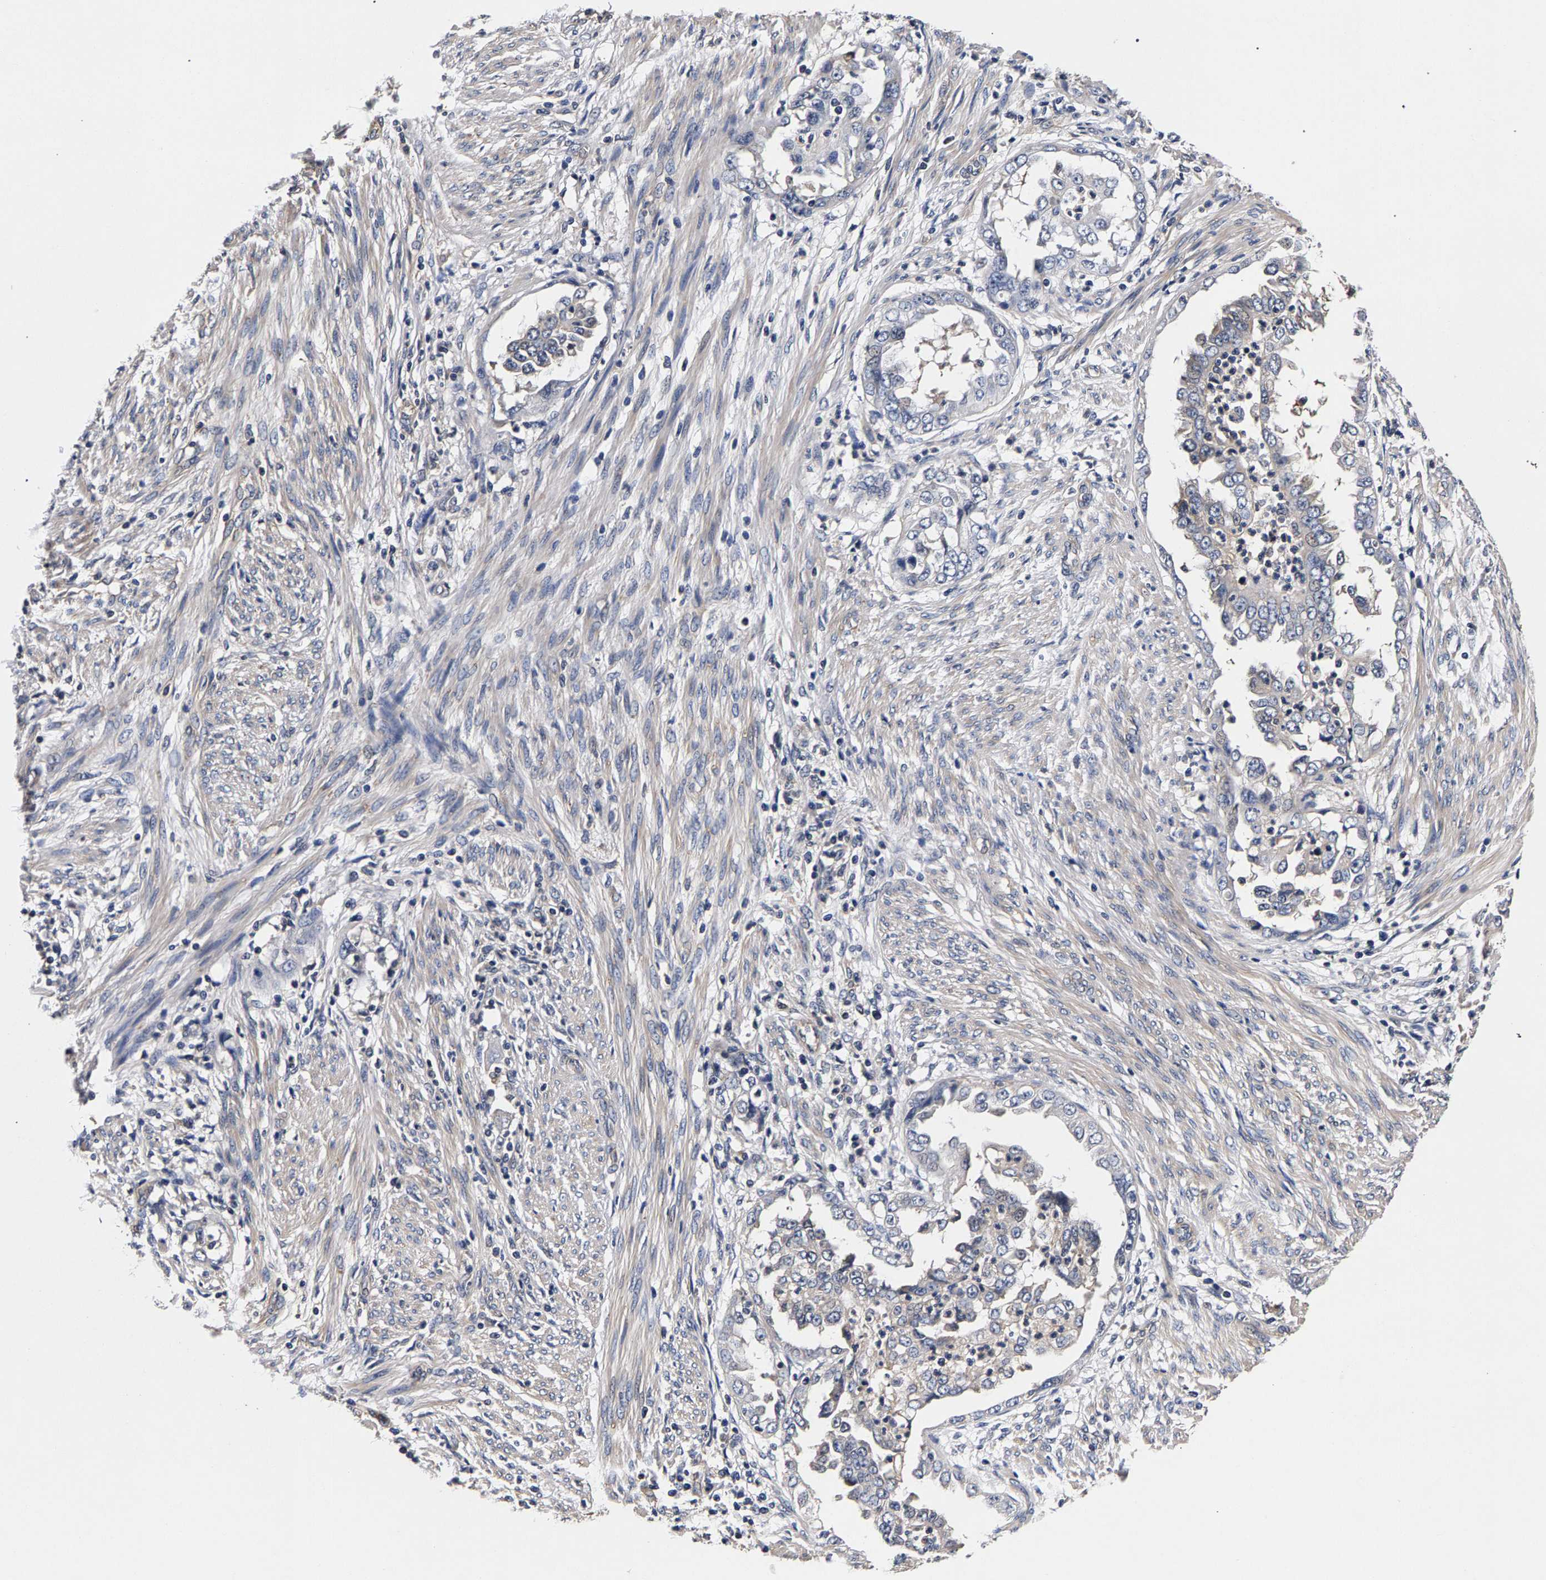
{"staining": {"intensity": "negative", "quantity": "none", "location": "none"}, "tissue": "endometrial cancer", "cell_type": "Tumor cells", "image_type": "cancer", "snomed": [{"axis": "morphology", "description": "Adenocarcinoma, NOS"}, {"axis": "topography", "description": "Endometrium"}], "caption": "IHC photomicrograph of endometrial adenocarcinoma stained for a protein (brown), which displays no staining in tumor cells. (Immunohistochemistry, brightfield microscopy, high magnification).", "gene": "MARCHF7", "patient": {"sex": "female", "age": 85}}